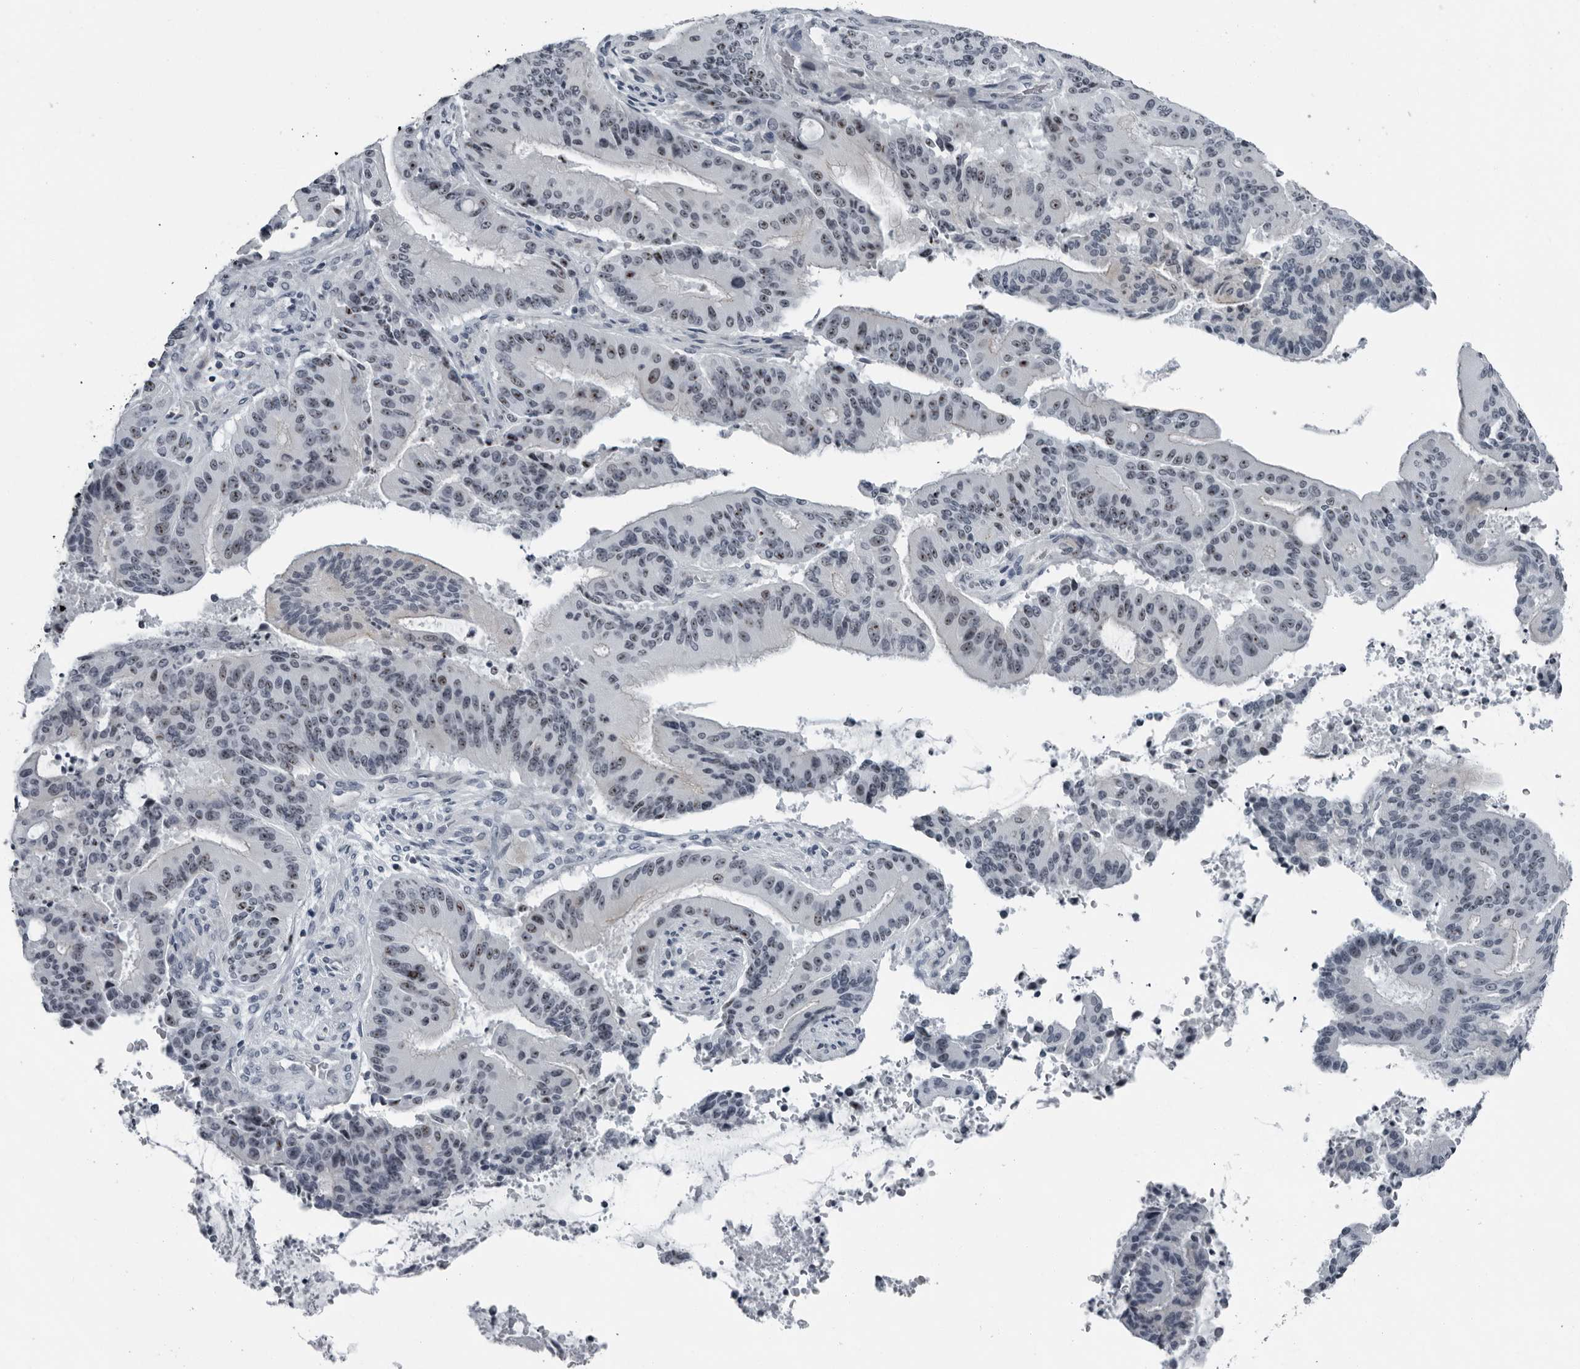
{"staining": {"intensity": "moderate", "quantity": "25%-75%", "location": "nuclear"}, "tissue": "liver cancer", "cell_type": "Tumor cells", "image_type": "cancer", "snomed": [{"axis": "morphology", "description": "Normal tissue, NOS"}, {"axis": "morphology", "description": "Cholangiocarcinoma"}, {"axis": "topography", "description": "Liver"}, {"axis": "topography", "description": "Peripheral nerve tissue"}], "caption": "An immunohistochemistry micrograph of tumor tissue is shown. Protein staining in brown shows moderate nuclear positivity in liver cancer (cholangiocarcinoma) within tumor cells.", "gene": "PDCD11", "patient": {"sex": "female", "age": 73}}